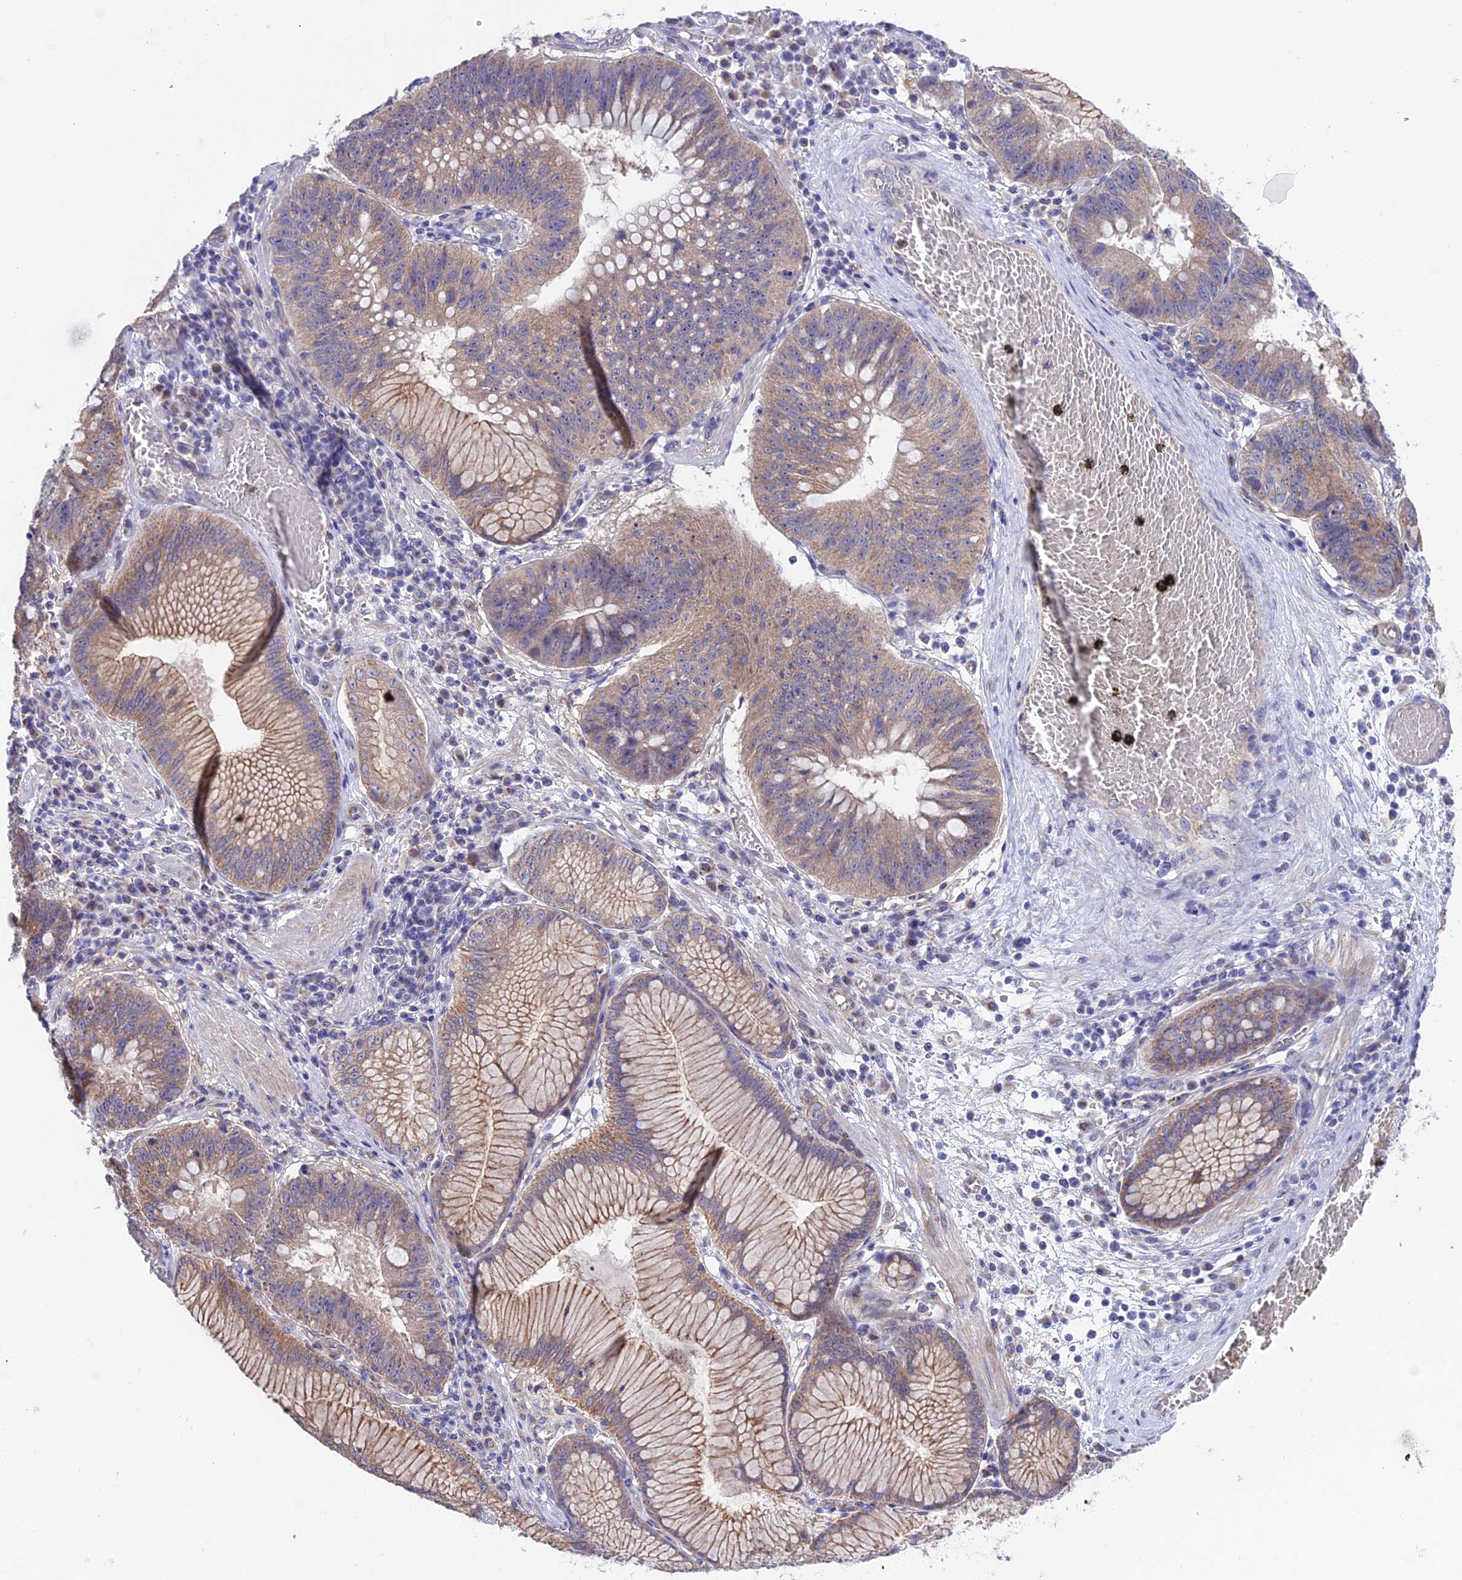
{"staining": {"intensity": "weak", "quantity": ">75%", "location": "cytoplasmic/membranous"}, "tissue": "stomach cancer", "cell_type": "Tumor cells", "image_type": "cancer", "snomed": [{"axis": "morphology", "description": "Adenocarcinoma, NOS"}, {"axis": "topography", "description": "Stomach"}], "caption": "Brown immunohistochemical staining in stomach cancer exhibits weak cytoplasmic/membranous positivity in about >75% of tumor cells.", "gene": "ETFDH", "patient": {"sex": "male", "age": 59}}